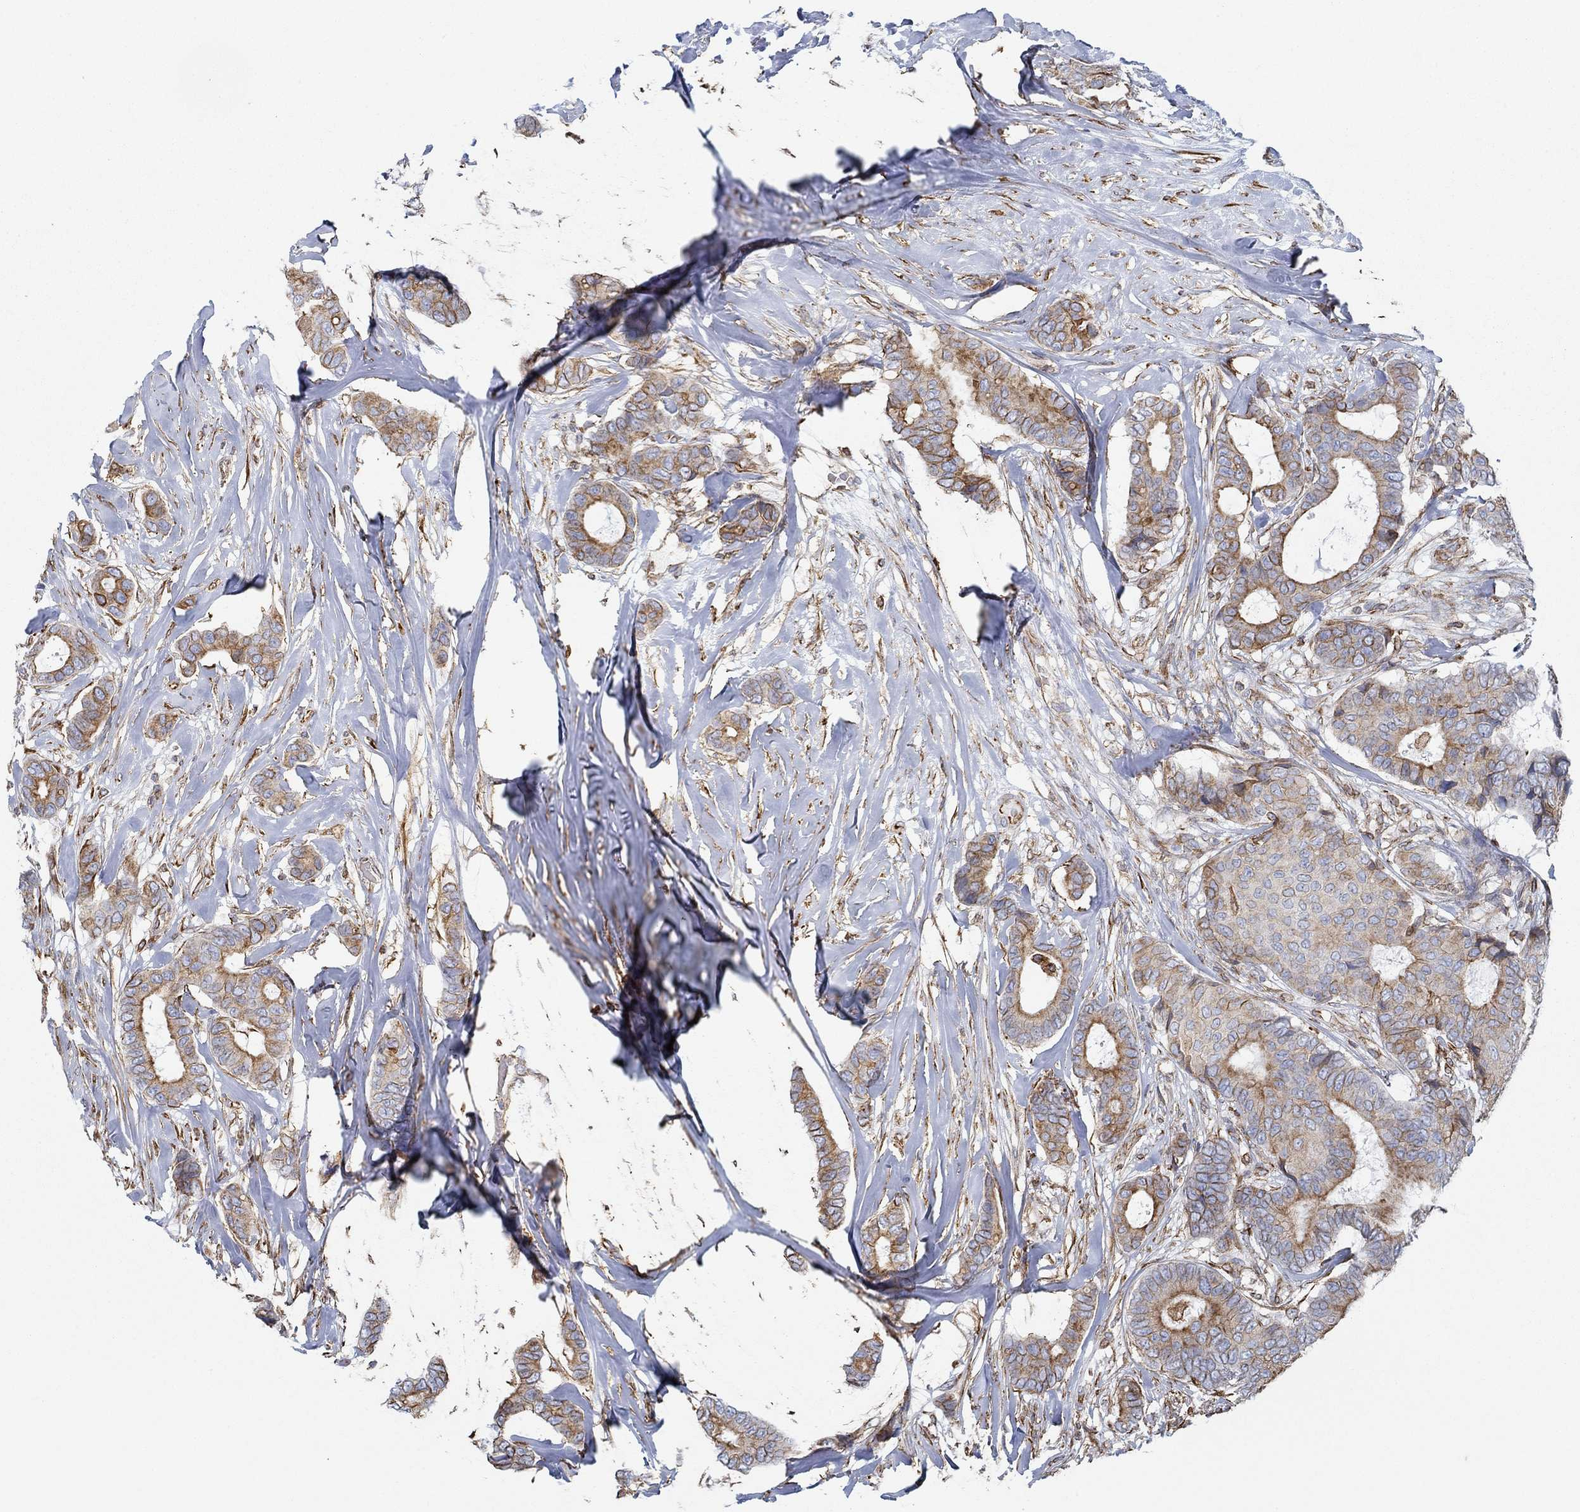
{"staining": {"intensity": "moderate", "quantity": "25%-75%", "location": "cytoplasmic/membranous"}, "tissue": "breast cancer", "cell_type": "Tumor cells", "image_type": "cancer", "snomed": [{"axis": "morphology", "description": "Duct carcinoma"}, {"axis": "topography", "description": "Breast"}], "caption": "The image exhibits immunohistochemical staining of intraductal carcinoma (breast). There is moderate cytoplasmic/membranous staining is present in approximately 25%-75% of tumor cells.", "gene": "STC2", "patient": {"sex": "female", "age": 75}}